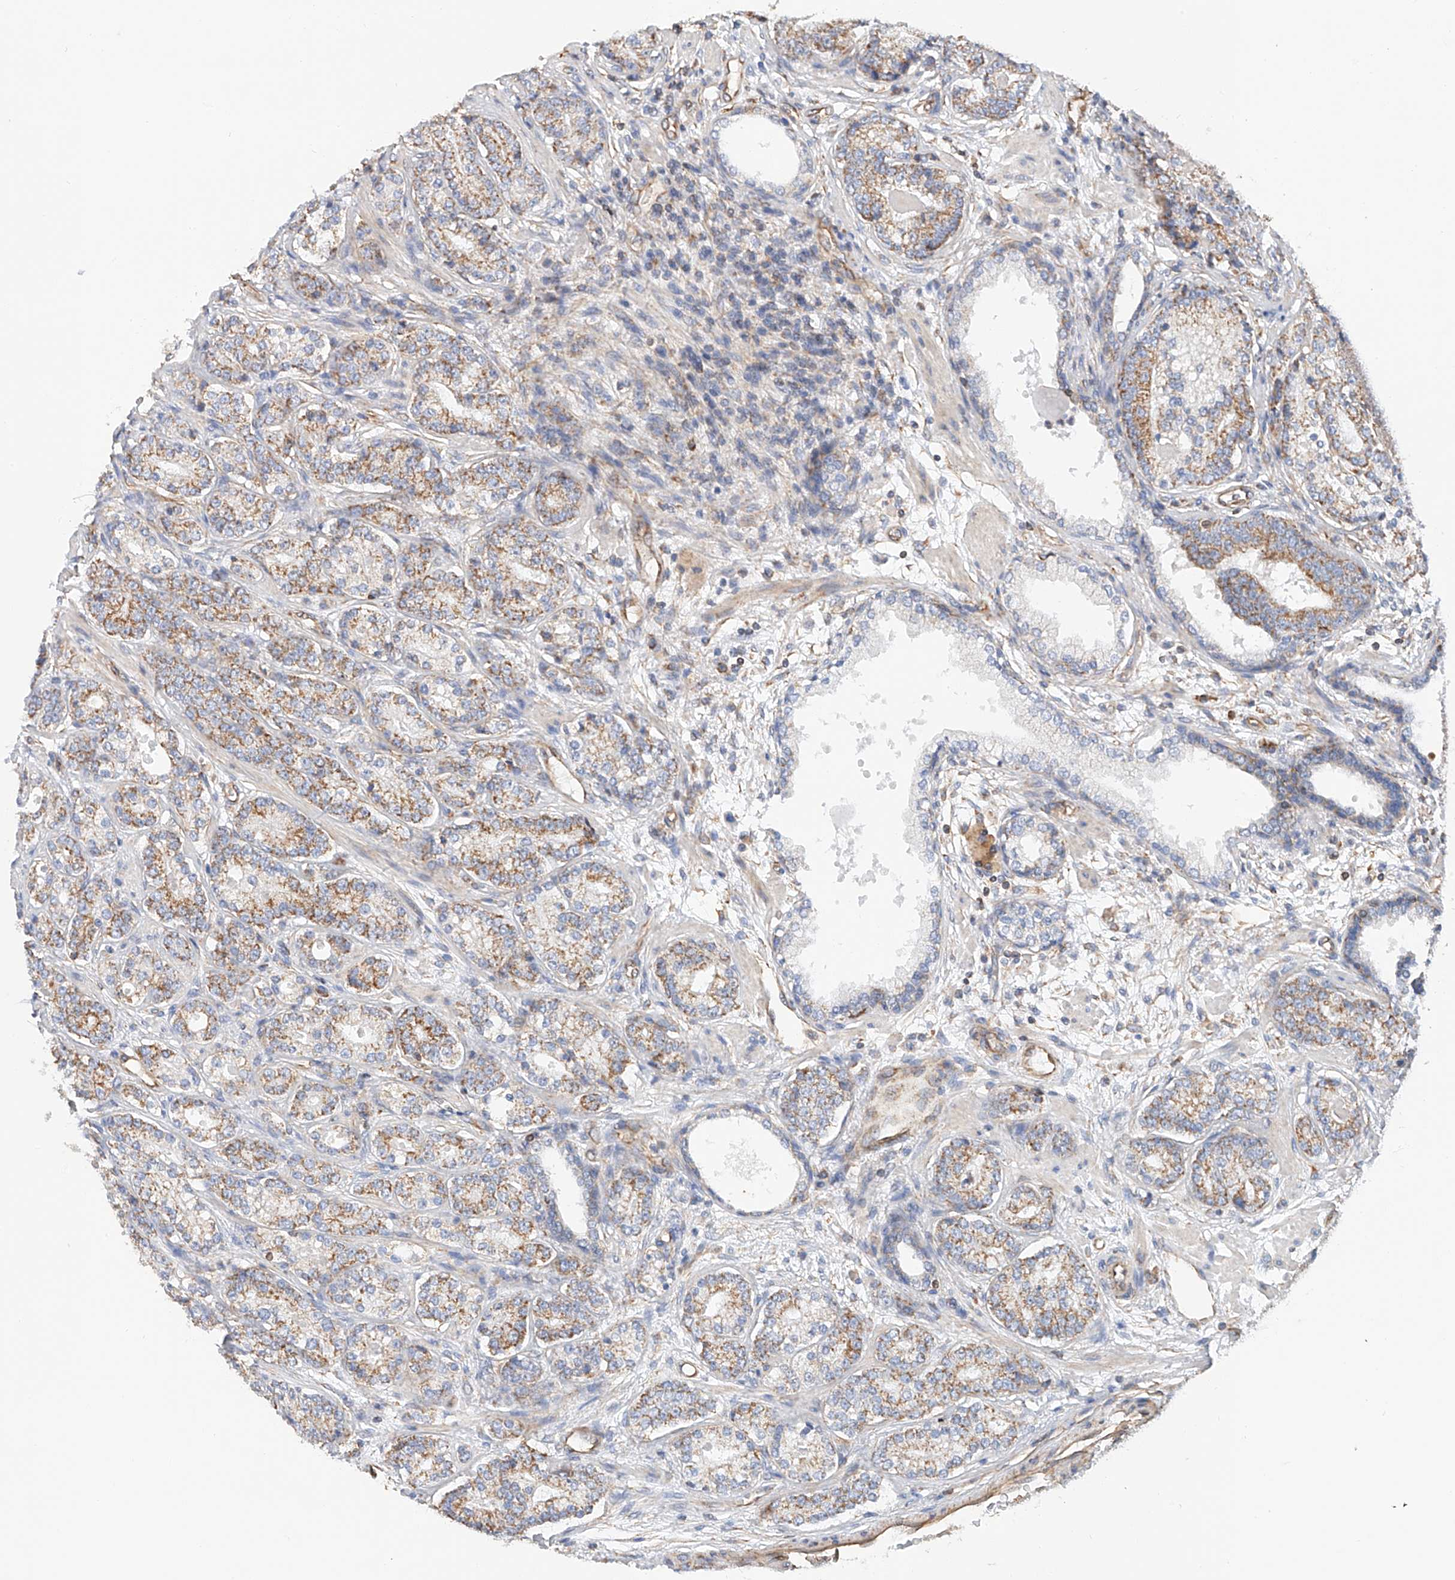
{"staining": {"intensity": "weak", "quantity": ">75%", "location": "cytoplasmic/membranous"}, "tissue": "prostate cancer", "cell_type": "Tumor cells", "image_type": "cancer", "snomed": [{"axis": "morphology", "description": "Adenocarcinoma, High grade"}, {"axis": "topography", "description": "Prostate"}], "caption": "An immunohistochemistry (IHC) histopathology image of neoplastic tissue is shown. Protein staining in brown labels weak cytoplasmic/membranous positivity in prostate cancer within tumor cells. Immunohistochemistry stains the protein in brown and the nuclei are stained blue.", "gene": "NDUFV3", "patient": {"sex": "male", "age": 61}}